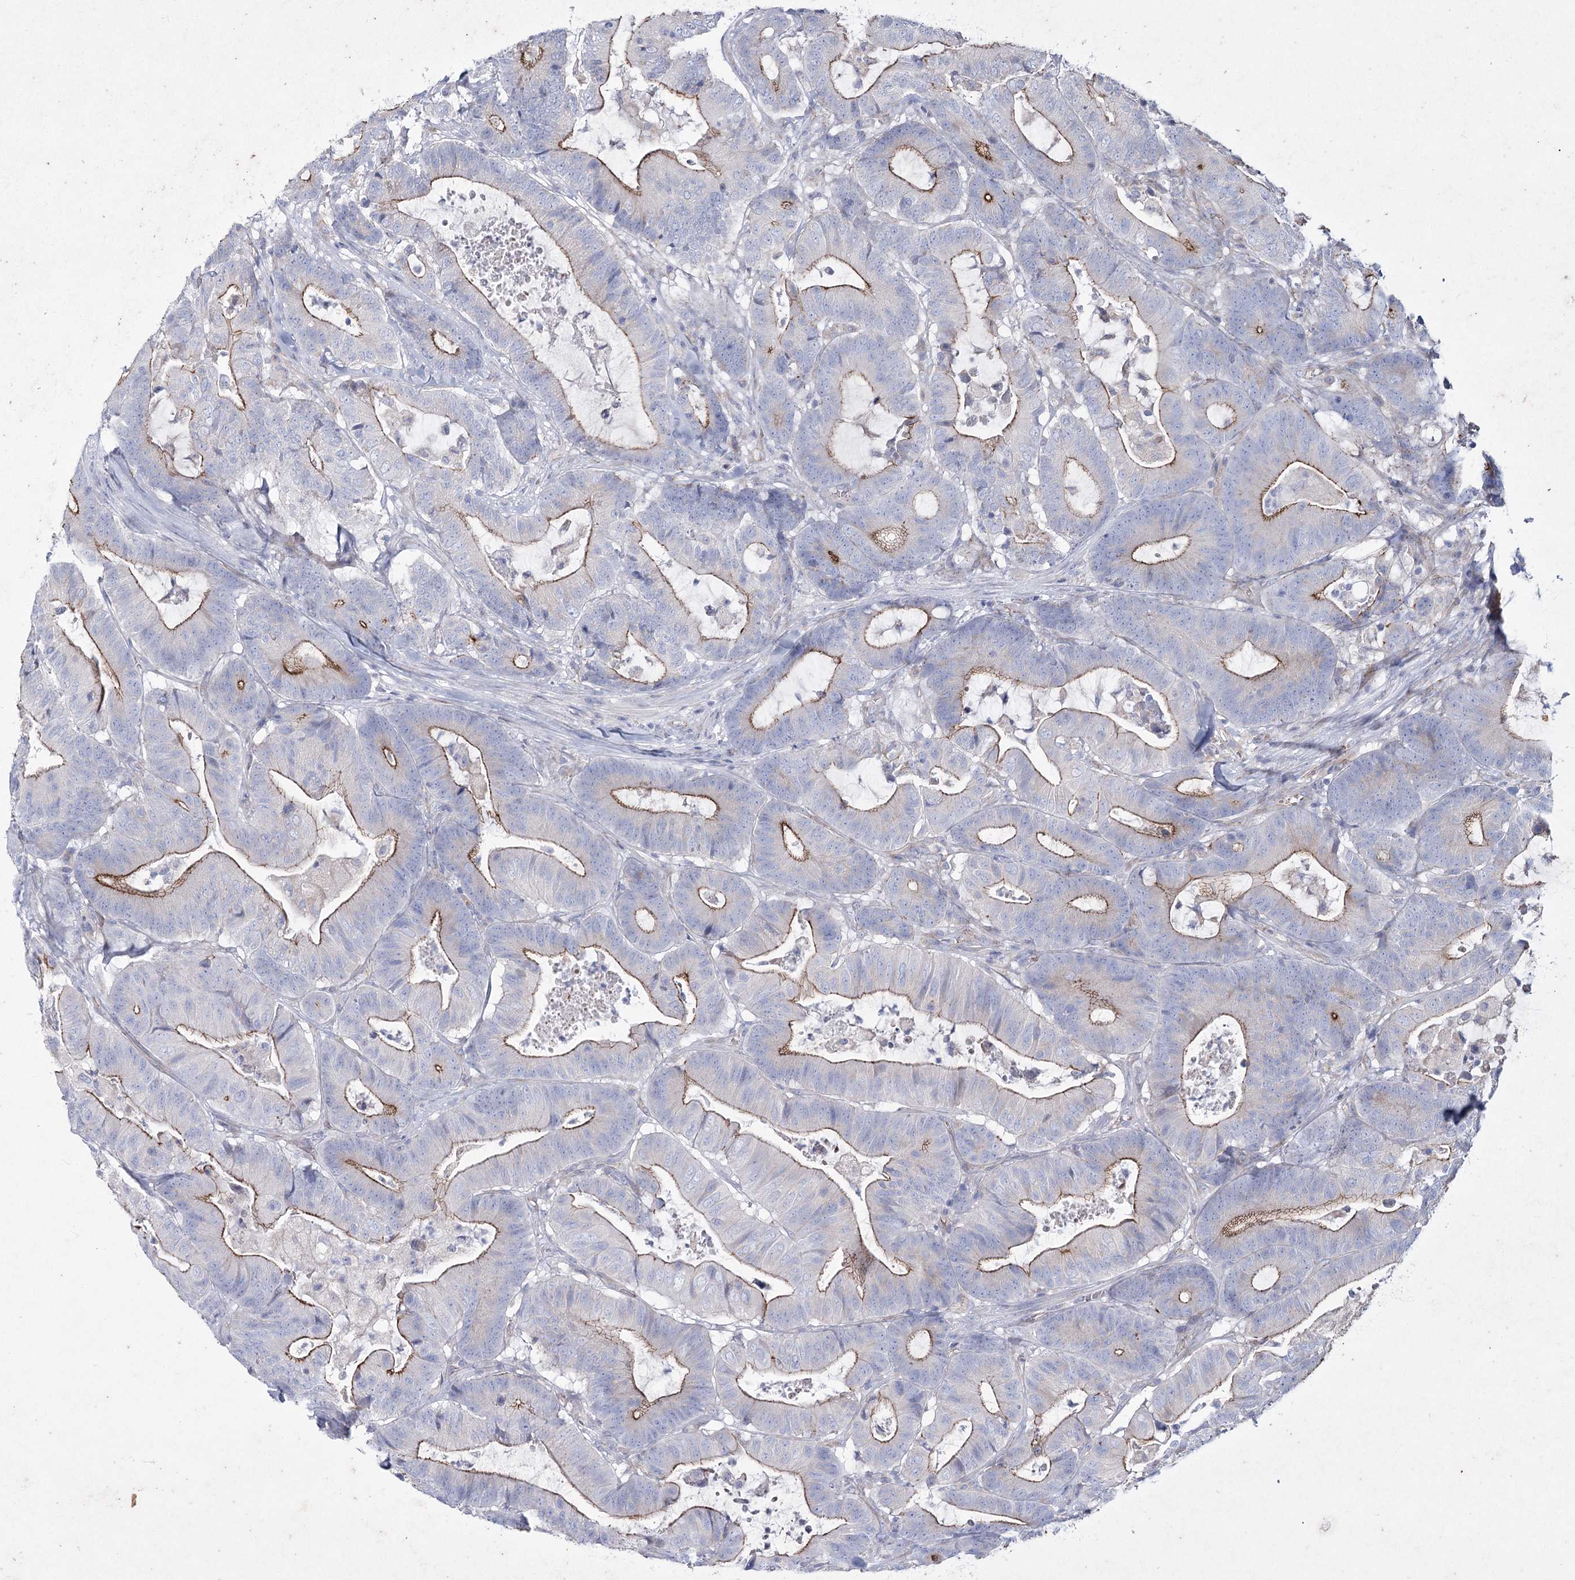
{"staining": {"intensity": "moderate", "quantity": ">75%", "location": "cytoplasmic/membranous"}, "tissue": "colorectal cancer", "cell_type": "Tumor cells", "image_type": "cancer", "snomed": [{"axis": "morphology", "description": "Adenocarcinoma, NOS"}, {"axis": "topography", "description": "Colon"}], "caption": "Colorectal adenocarcinoma tissue demonstrates moderate cytoplasmic/membranous positivity in approximately >75% of tumor cells", "gene": "LDLRAD3", "patient": {"sex": "female", "age": 84}}